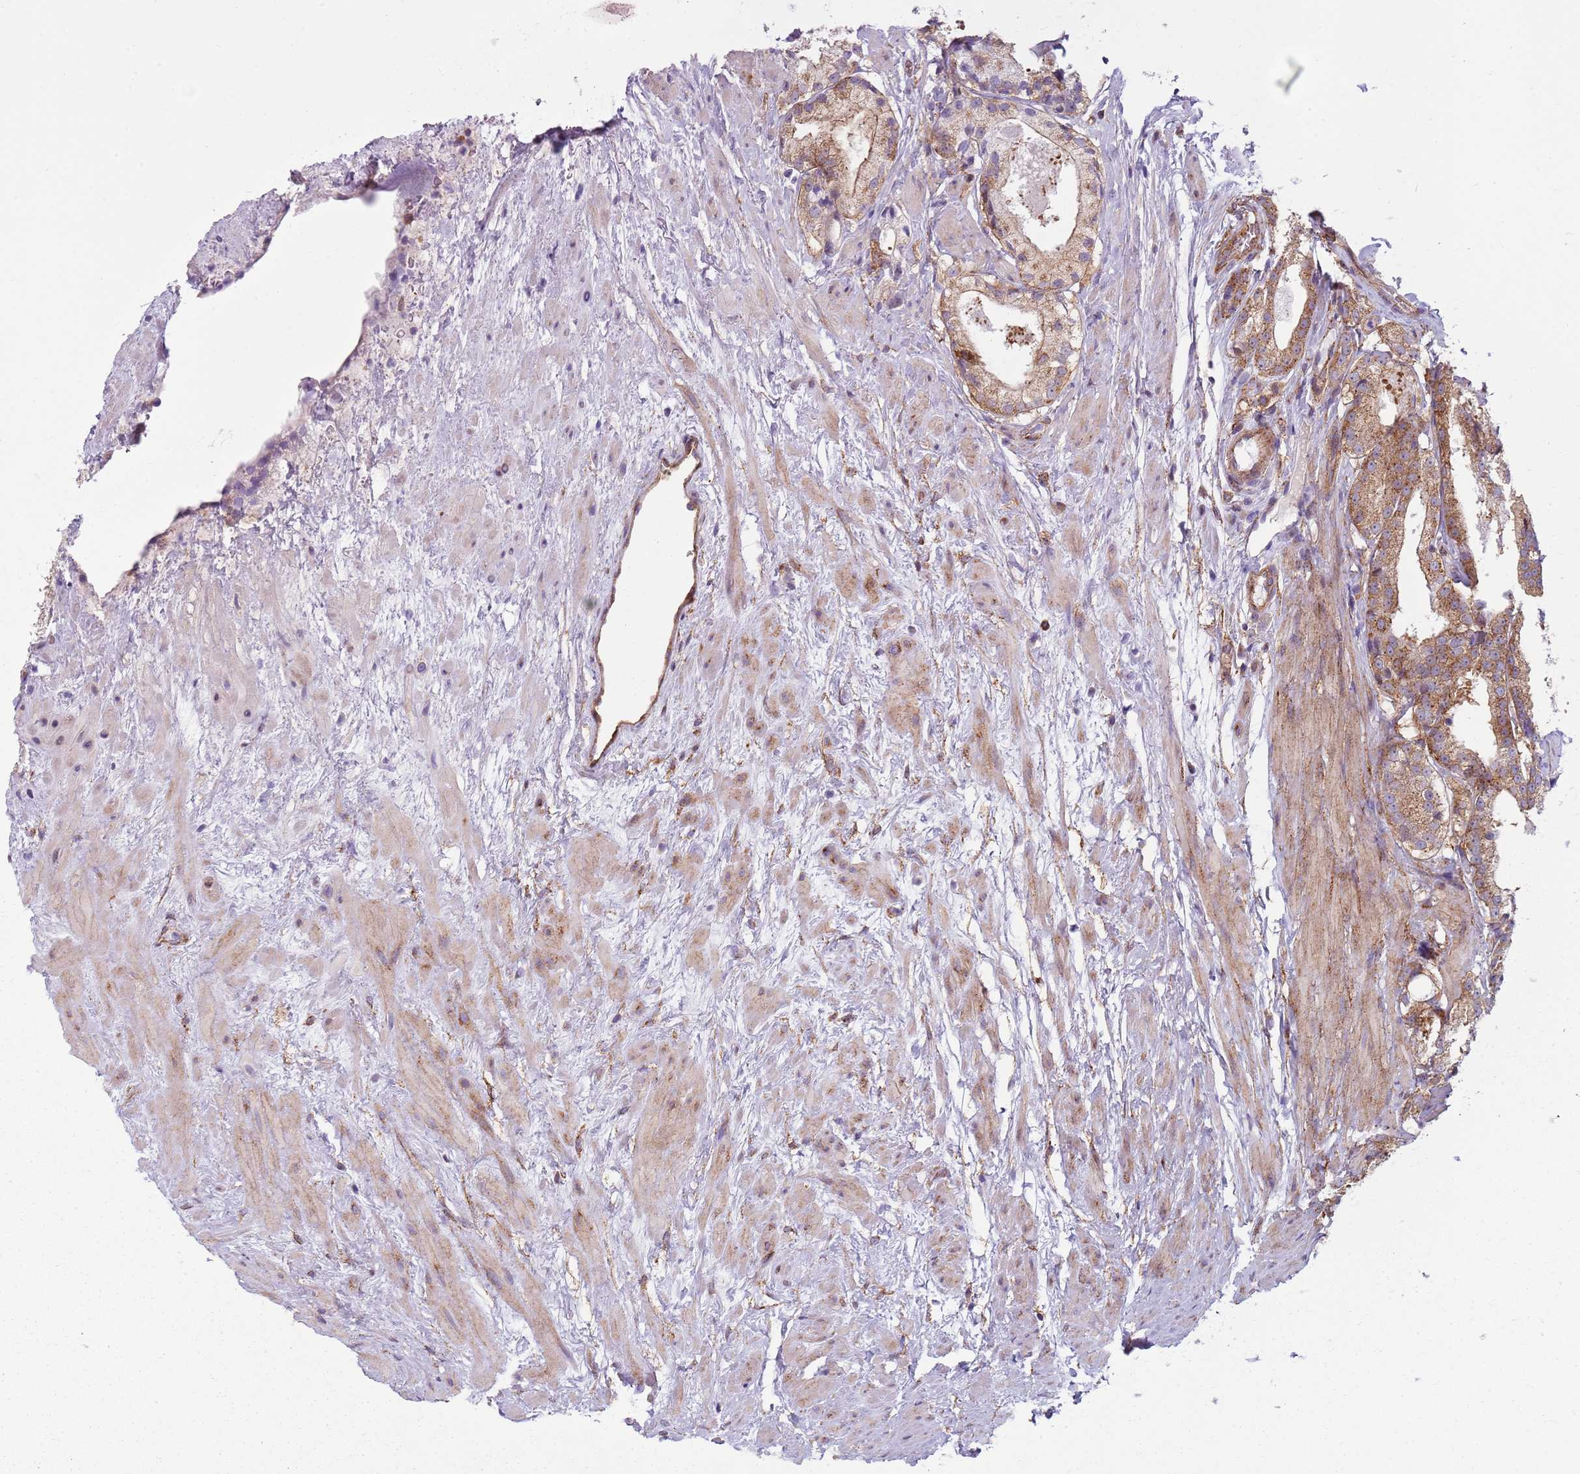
{"staining": {"intensity": "moderate", "quantity": ">75%", "location": "cytoplasmic/membranous"}, "tissue": "prostate cancer", "cell_type": "Tumor cells", "image_type": "cancer", "snomed": [{"axis": "morphology", "description": "Adenocarcinoma, Low grade"}, {"axis": "topography", "description": "Prostate"}], "caption": "An image of human prostate cancer (low-grade adenocarcinoma) stained for a protein shows moderate cytoplasmic/membranous brown staining in tumor cells.", "gene": "SNX1", "patient": {"sex": "male", "age": 68}}